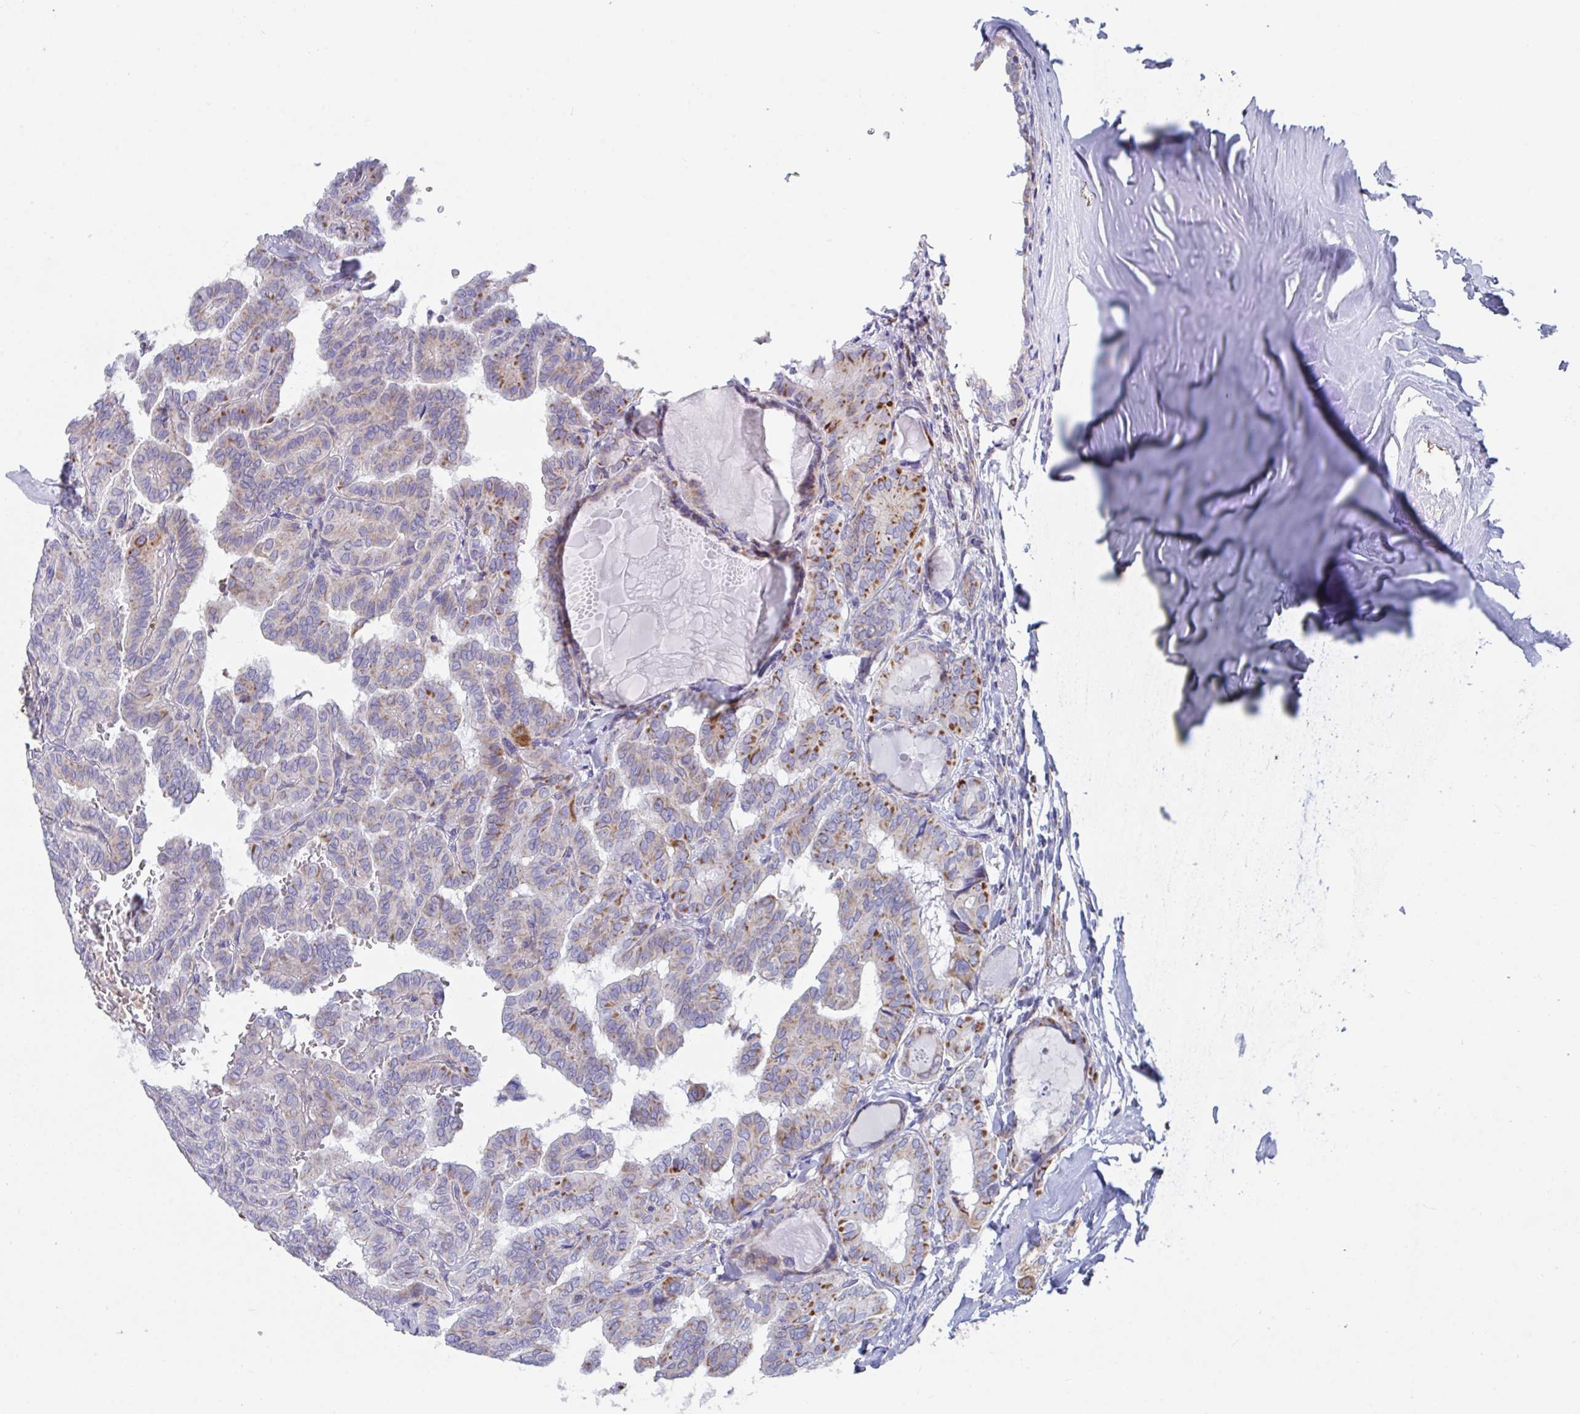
{"staining": {"intensity": "strong", "quantity": "25%-75%", "location": "cytoplasmic/membranous"}, "tissue": "thyroid cancer", "cell_type": "Tumor cells", "image_type": "cancer", "snomed": [{"axis": "morphology", "description": "Papillary adenocarcinoma, NOS"}, {"axis": "topography", "description": "Thyroid gland"}], "caption": "A high amount of strong cytoplasmic/membranous staining is present in approximately 25%-75% of tumor cells in thyroid cancer tissue.", "gene": "BCAT2", "patient": {"sex": "female", "age": 46}}